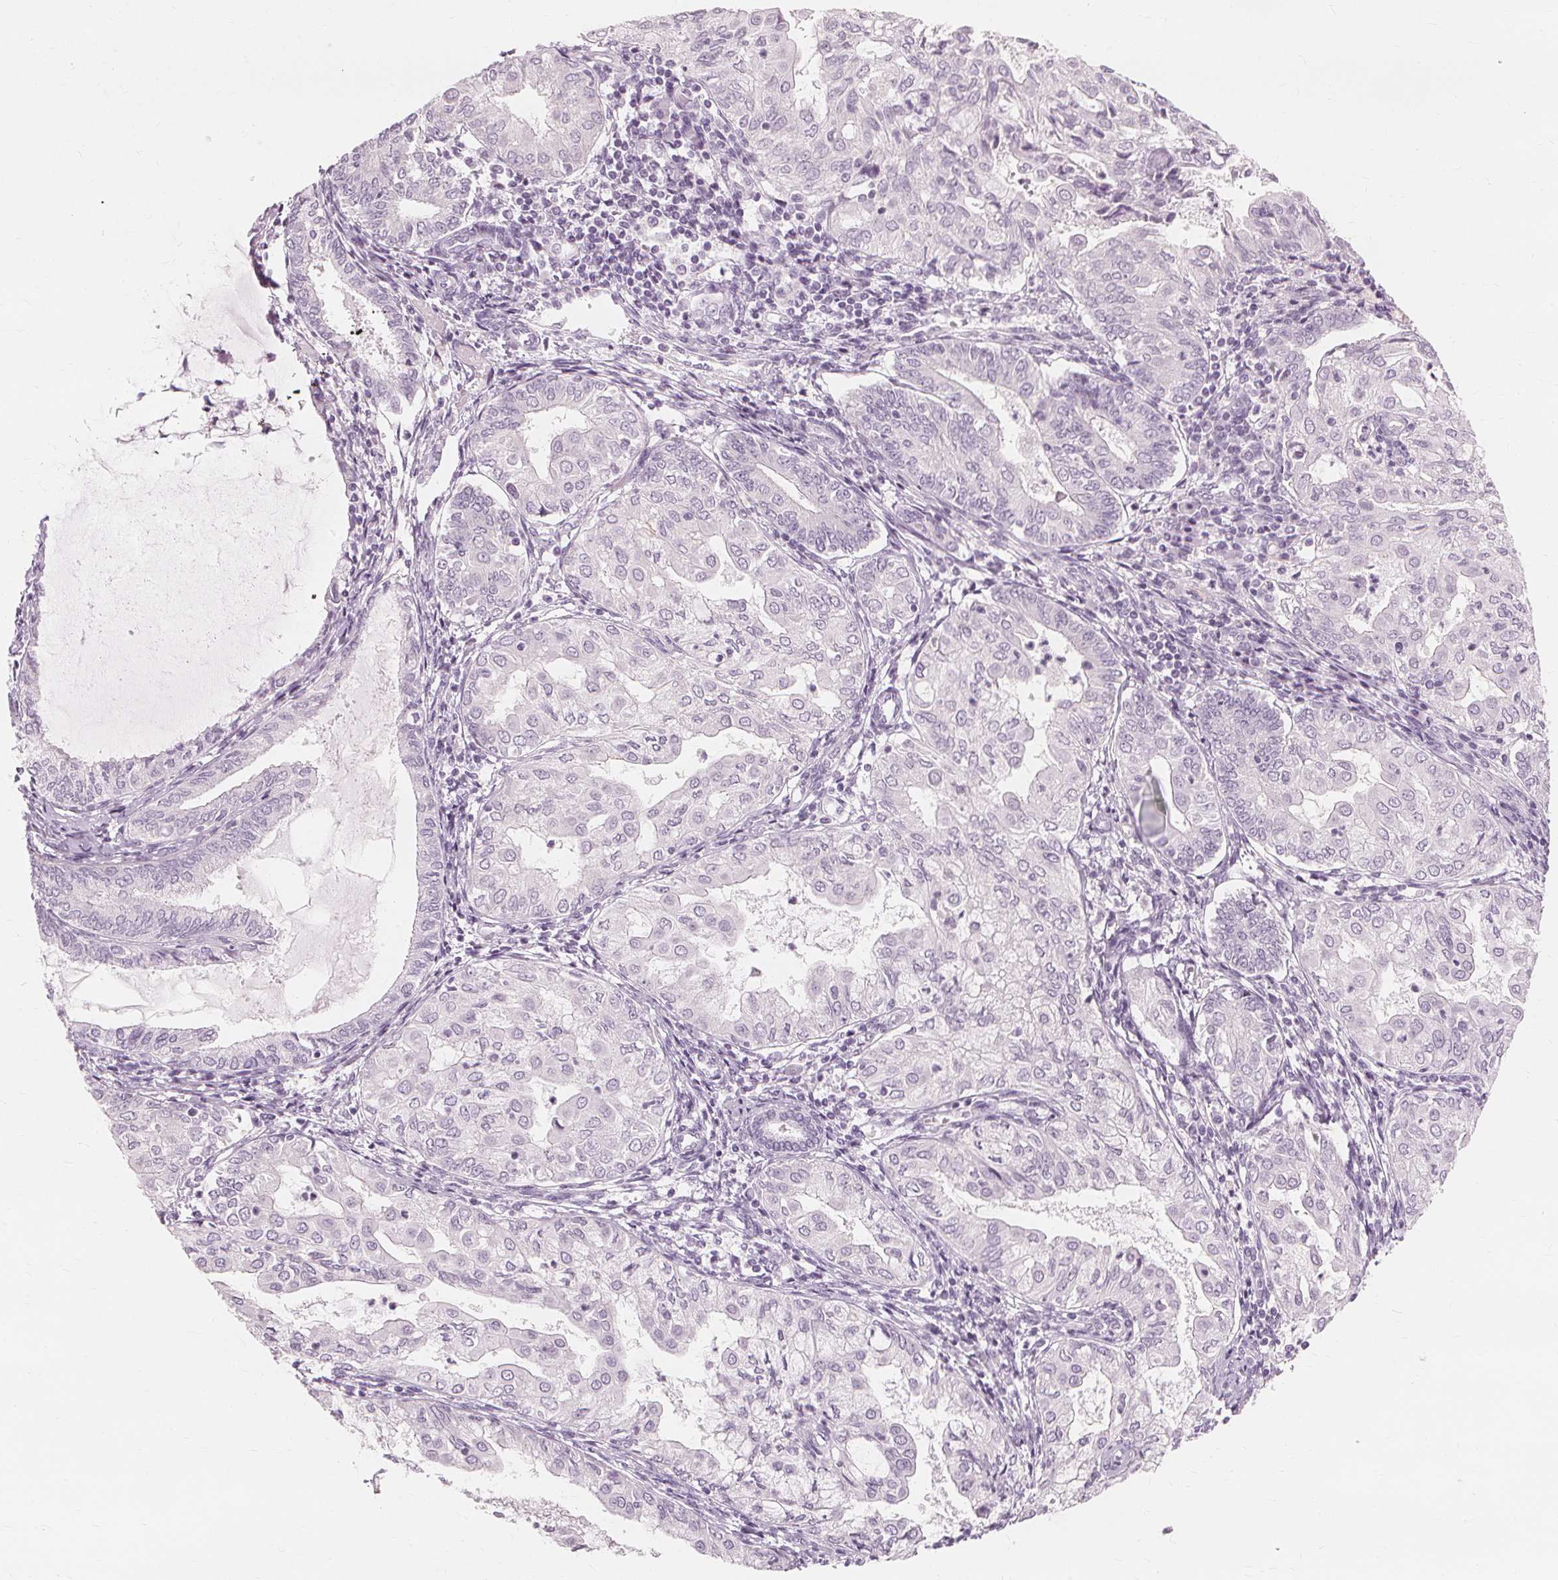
{"staining": {"intensity": "negative", "quantity": "none", "location": "none"}, "tissue": "endometrial cancer", "cell_type": "Tumor cells", "image_type": "cancer", "snomed": [{"axis": "morphology", "description": "Adenocarcinoma, NOS"}, {"axis": "topography", "description": "Endometrium"}], "caption": "An immunohistochemistry (IHC) histopathology image of adenocarcinoma (endometrial) is shown. There is no staining in tumor cells of adenocarcinoma (endometrial). Brightfield microscopy of IHC stained with DAB (brown) and hematoxylin (blue), captured at high magnification.", "gene": "MUC12", "patient": {"sex": "female", "age": 68}}